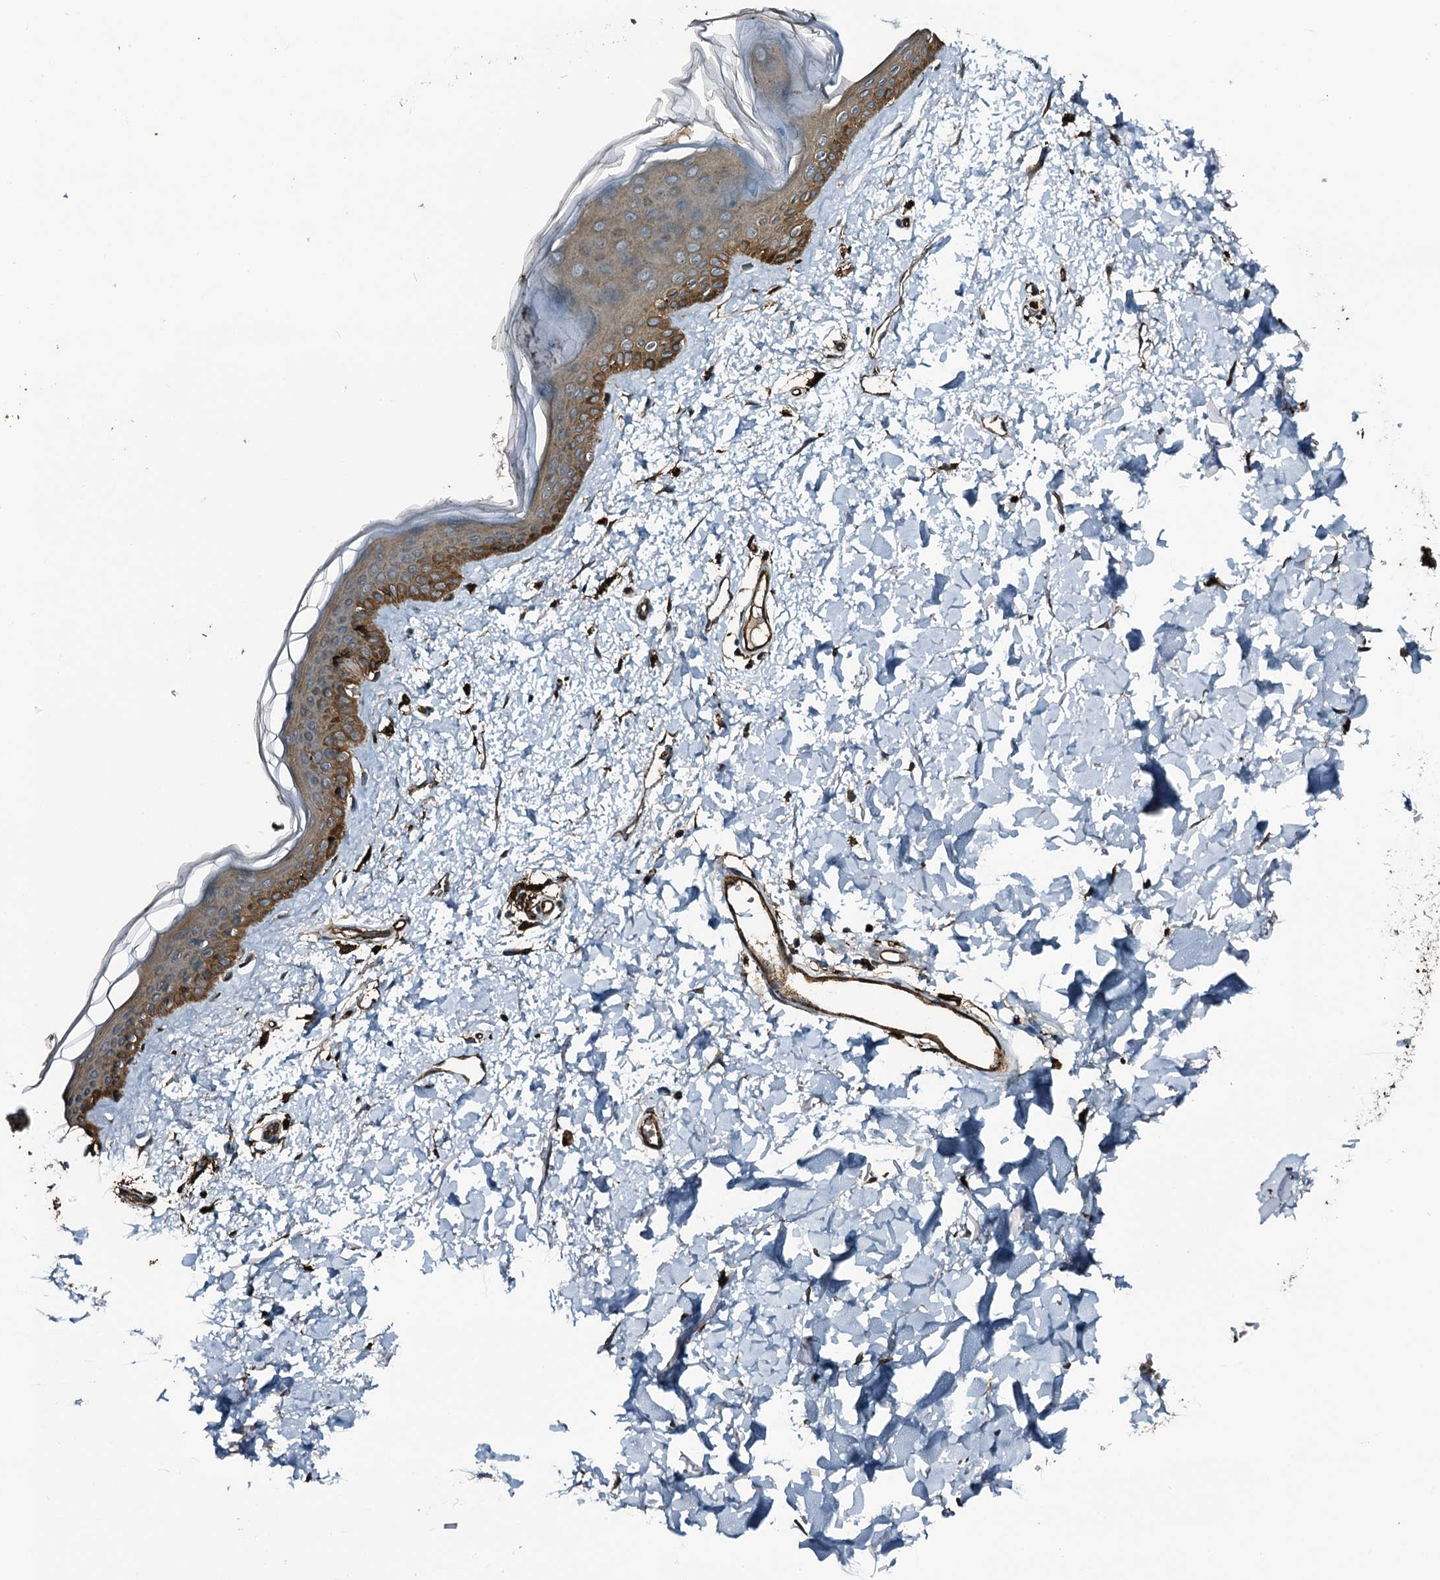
{"staining": {"intensity": "strong", "quantity": ">75%", "location": "cytoplasmic/membranous"}, "tissue": "skin", "cell_type": "Fibroblasts", "image_type": "normal", "snomed": [{"axis": "morphology", "description": "Normal tissue, NOS"}, {"axis": "topography", "description": "Skin"}], "caption": "DAB (3,3'-diaminobenzidine) immunohistochemical staining of unremarkable human skin demonstrates strong cytoplasmic/membranous protein positivity in approximately >75% of fibroblasts.", "gene": "TPGS2", "patient": {"sex": "female", "age": 58}}